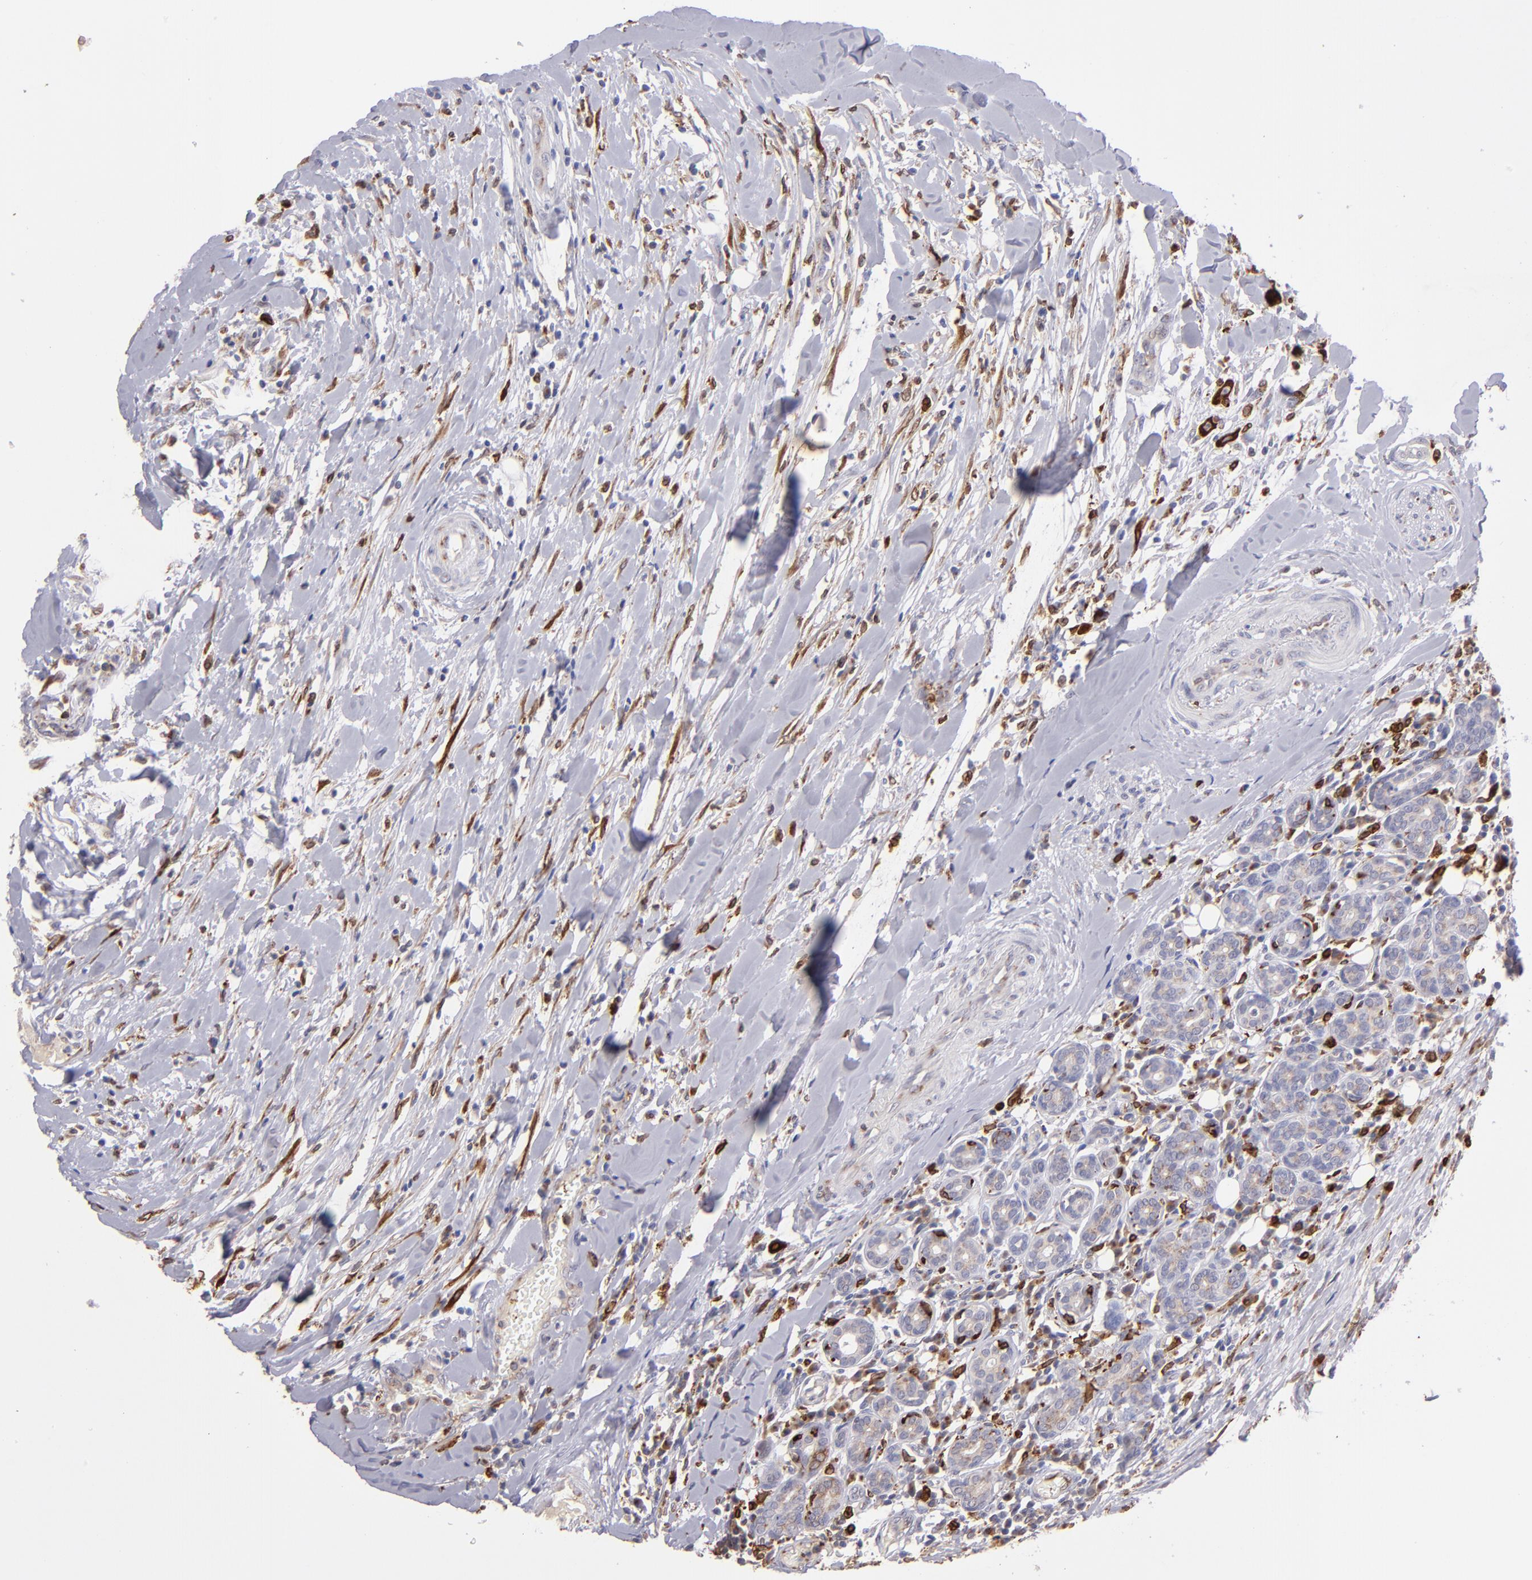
{"staining": {"intensity": "strong", "quantity": ">75%", "location": "cytoplasmic/membranous"}, "tissue": "head and neck cancer", "cell_type": "Tumor cells", "image_type": "cancer", "snomed": [{"axis": "morphology", "description": "Neoplasm, malignant, NOS"}, {"axis": "topography", "description": "Salivary gland"}, {"axis": "topography", "description": "Head-Neck"}], "caption": "Head and neck cancer (malignant neoplasm) was stained to show a protein in brown. There is high levels of strong cytoplasmic/membranous staining in approximately >75% of tumor cells.", "gene": "PTGS1", "patient": {"sex": "male", "age": 43}}